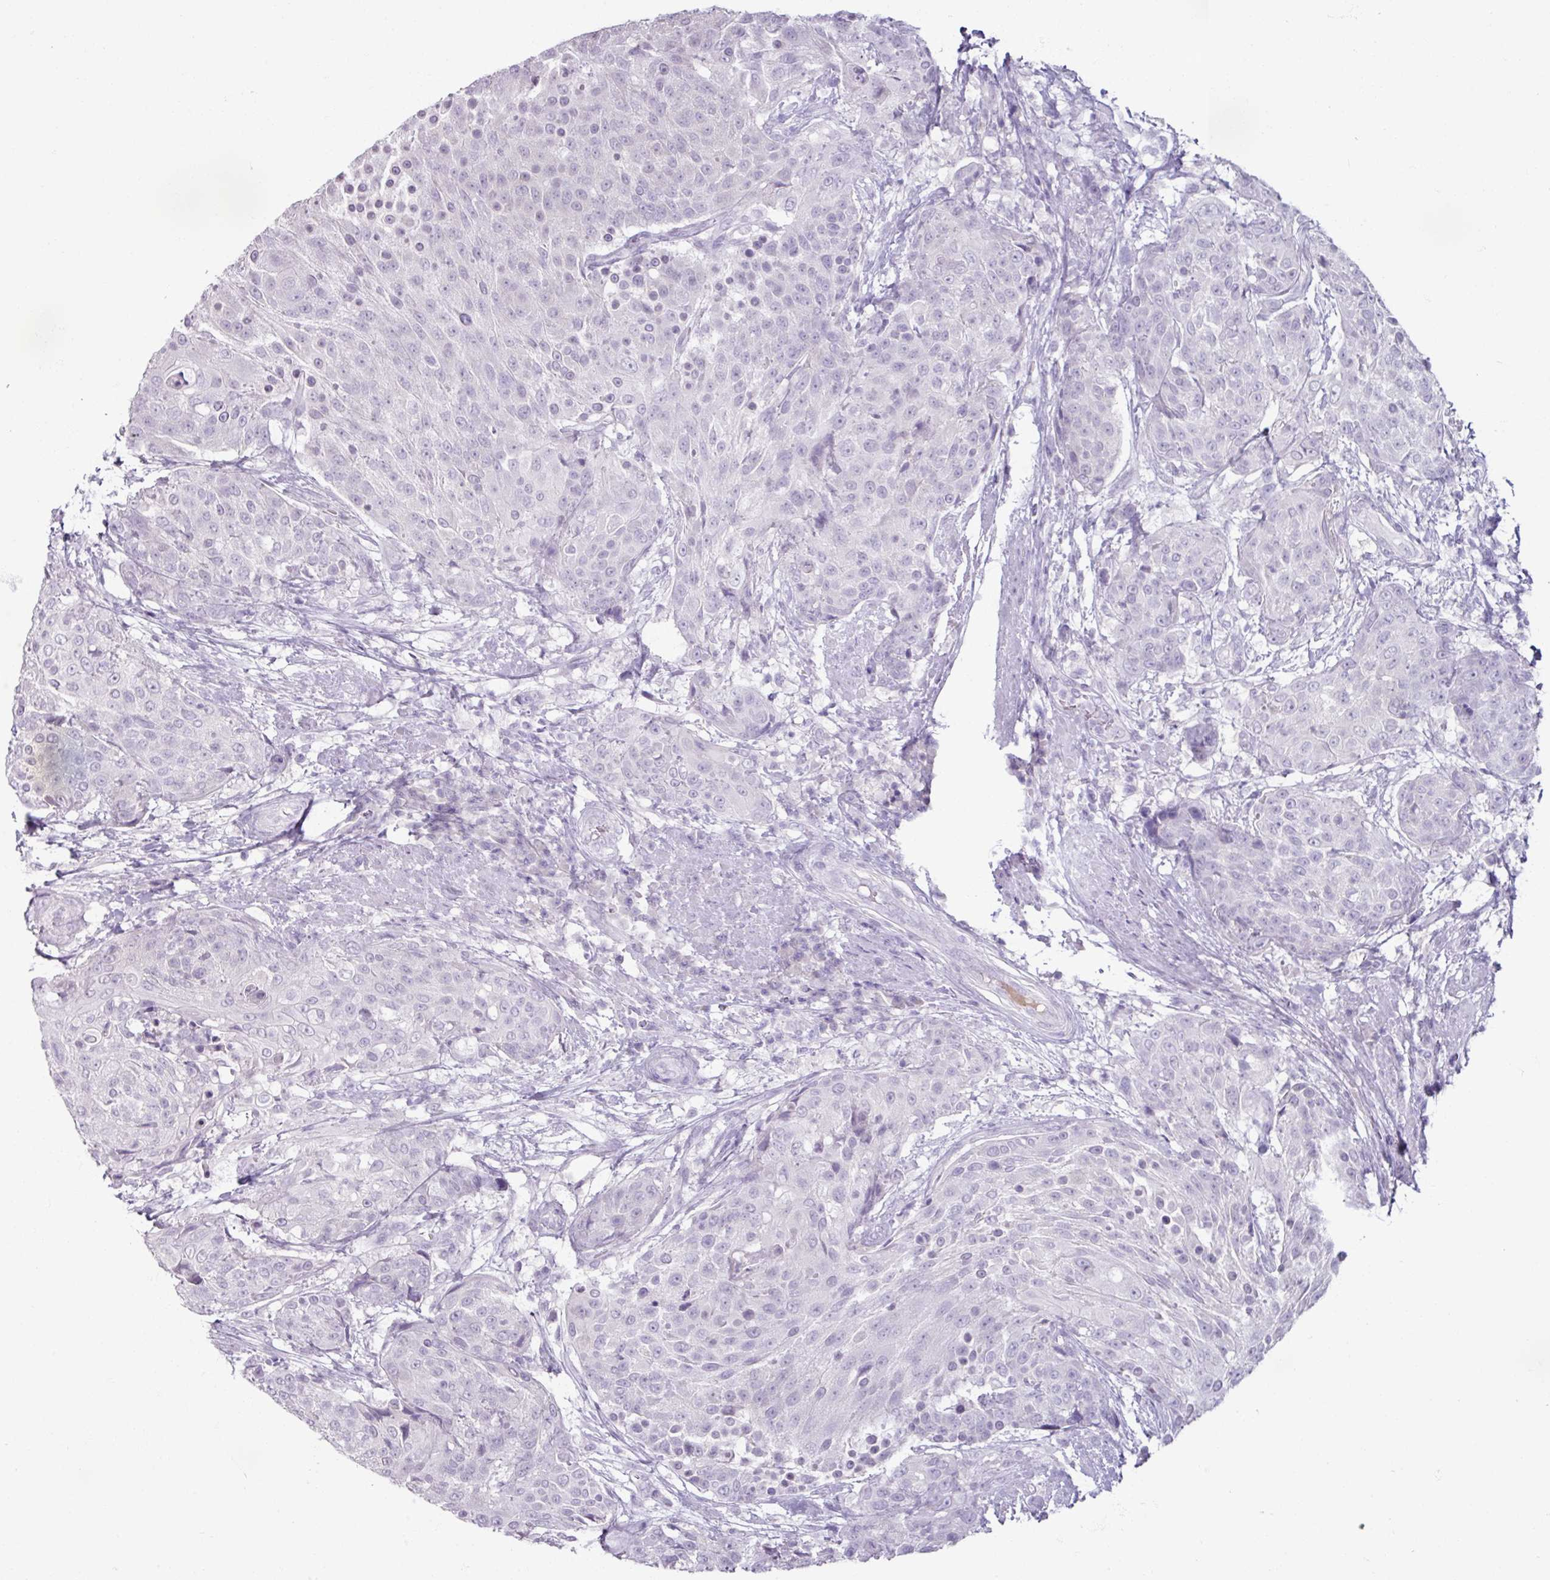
{"staining": {"intensity": "negative", "quantity": "none", "location": "none"}, "tissue": "urothelial cancer", "cell_type": "Tumor cells", "image_type": "cancer", "snomed": [{"axis": "morphology", "description": "Urothelial carcinoma, High grade"}, {"axis": "topography", "description": "Urinary bladder"}], "caption": "The image demonstrates no staining of tumor cells in urothelial cancer. Nuclei are stained in blue.", "gene": "SLC27A5", "patient": {"sex": "female", "age": 63}}